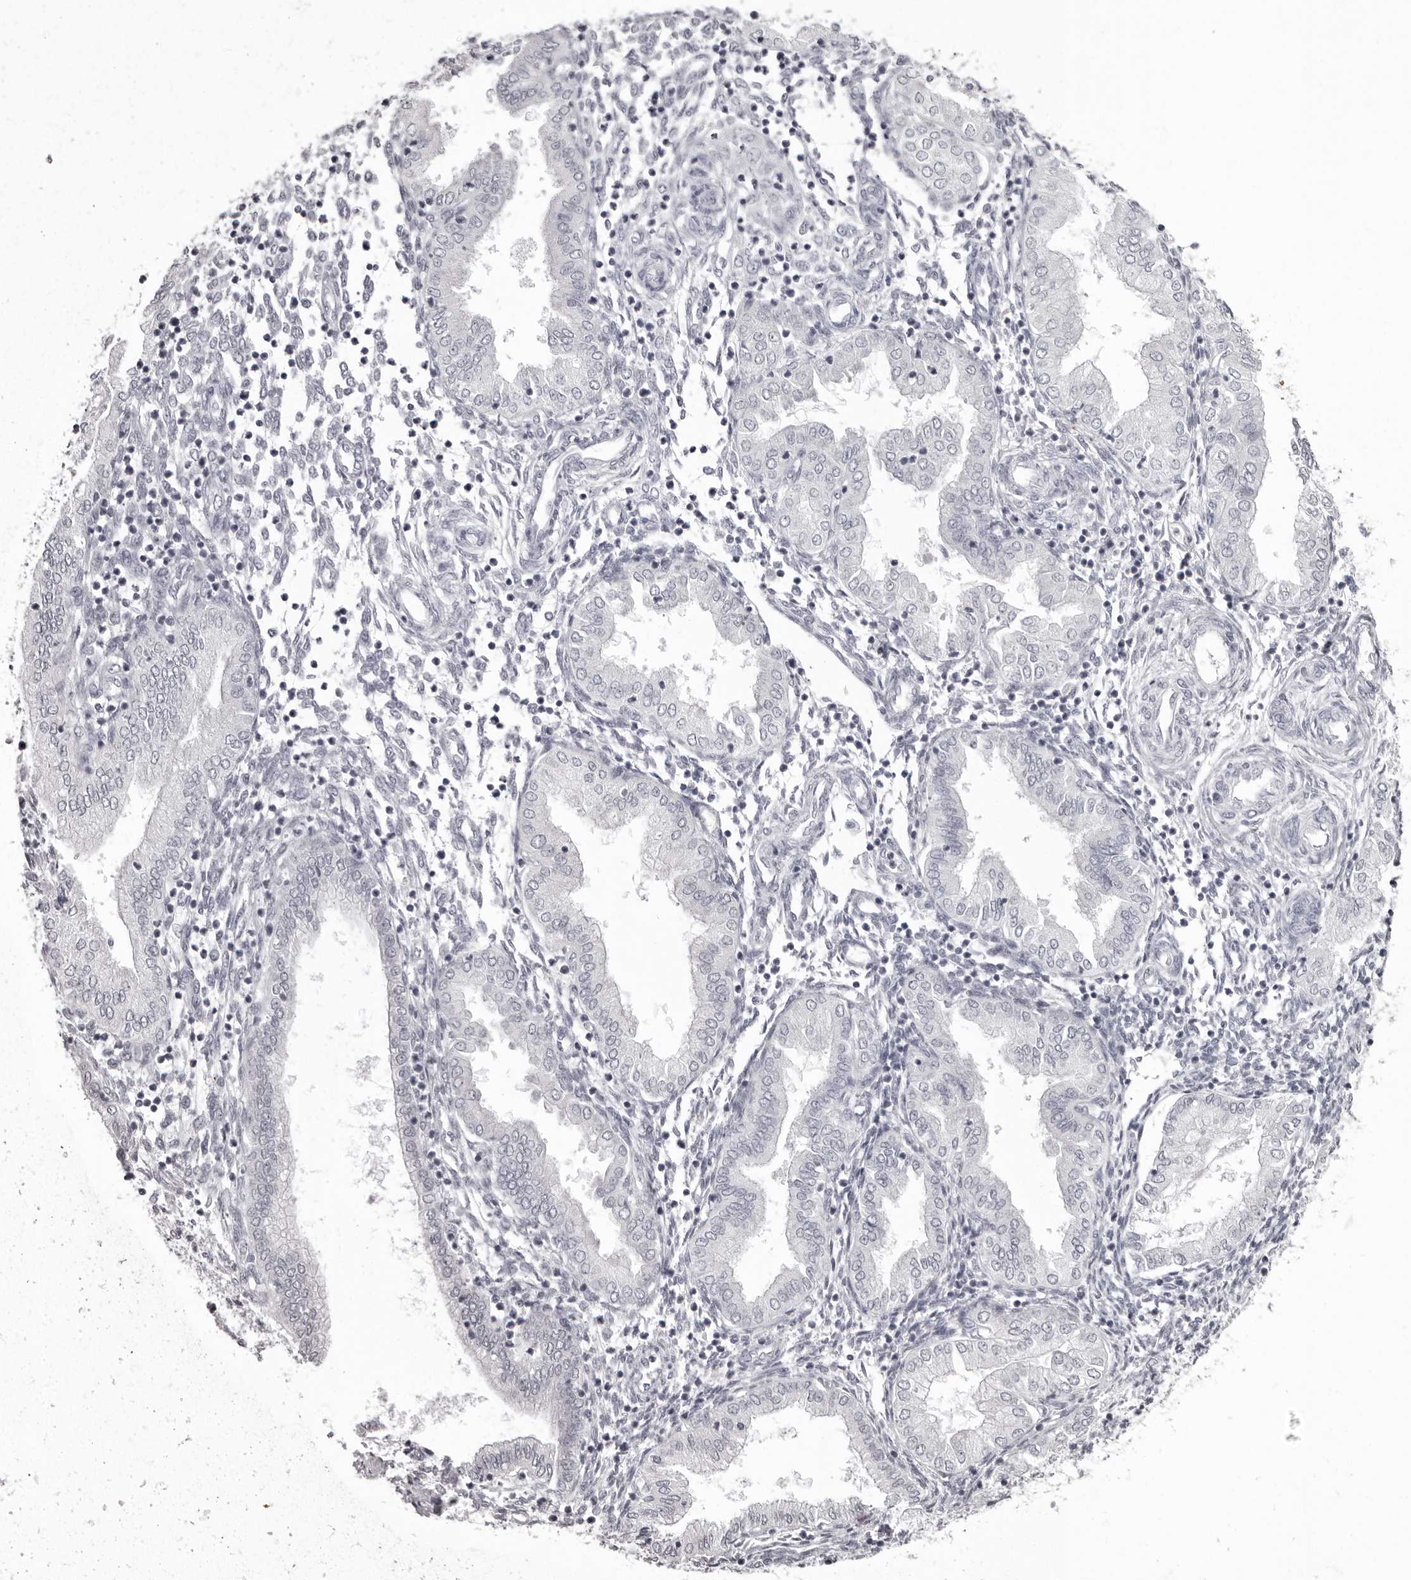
{"staining": {"intensity": "negative", "quantity": "none", "location": "none"}, "tissue": "endometrium", "cell_type": "Cells in endometrial stroma", "image_type": "normal", "snomed": [{"axis": "morphology", "description": "Normal tissue, NOS"}, {"axis": "topography", "description": "Endometrium"}], "caption": "This is a micrograph of immunohistochemistry staining of normal endometrium, which shows no positivity in cells in endometrial stroma. (Stains: DAB (3,3'-diaminobenzidine) IHC with hematoxylin counter stain, Microscopy: brightfield microscopy at high magnification).", "gene": "C8orf74", "patient": {"sex": "female", "age": 53}}